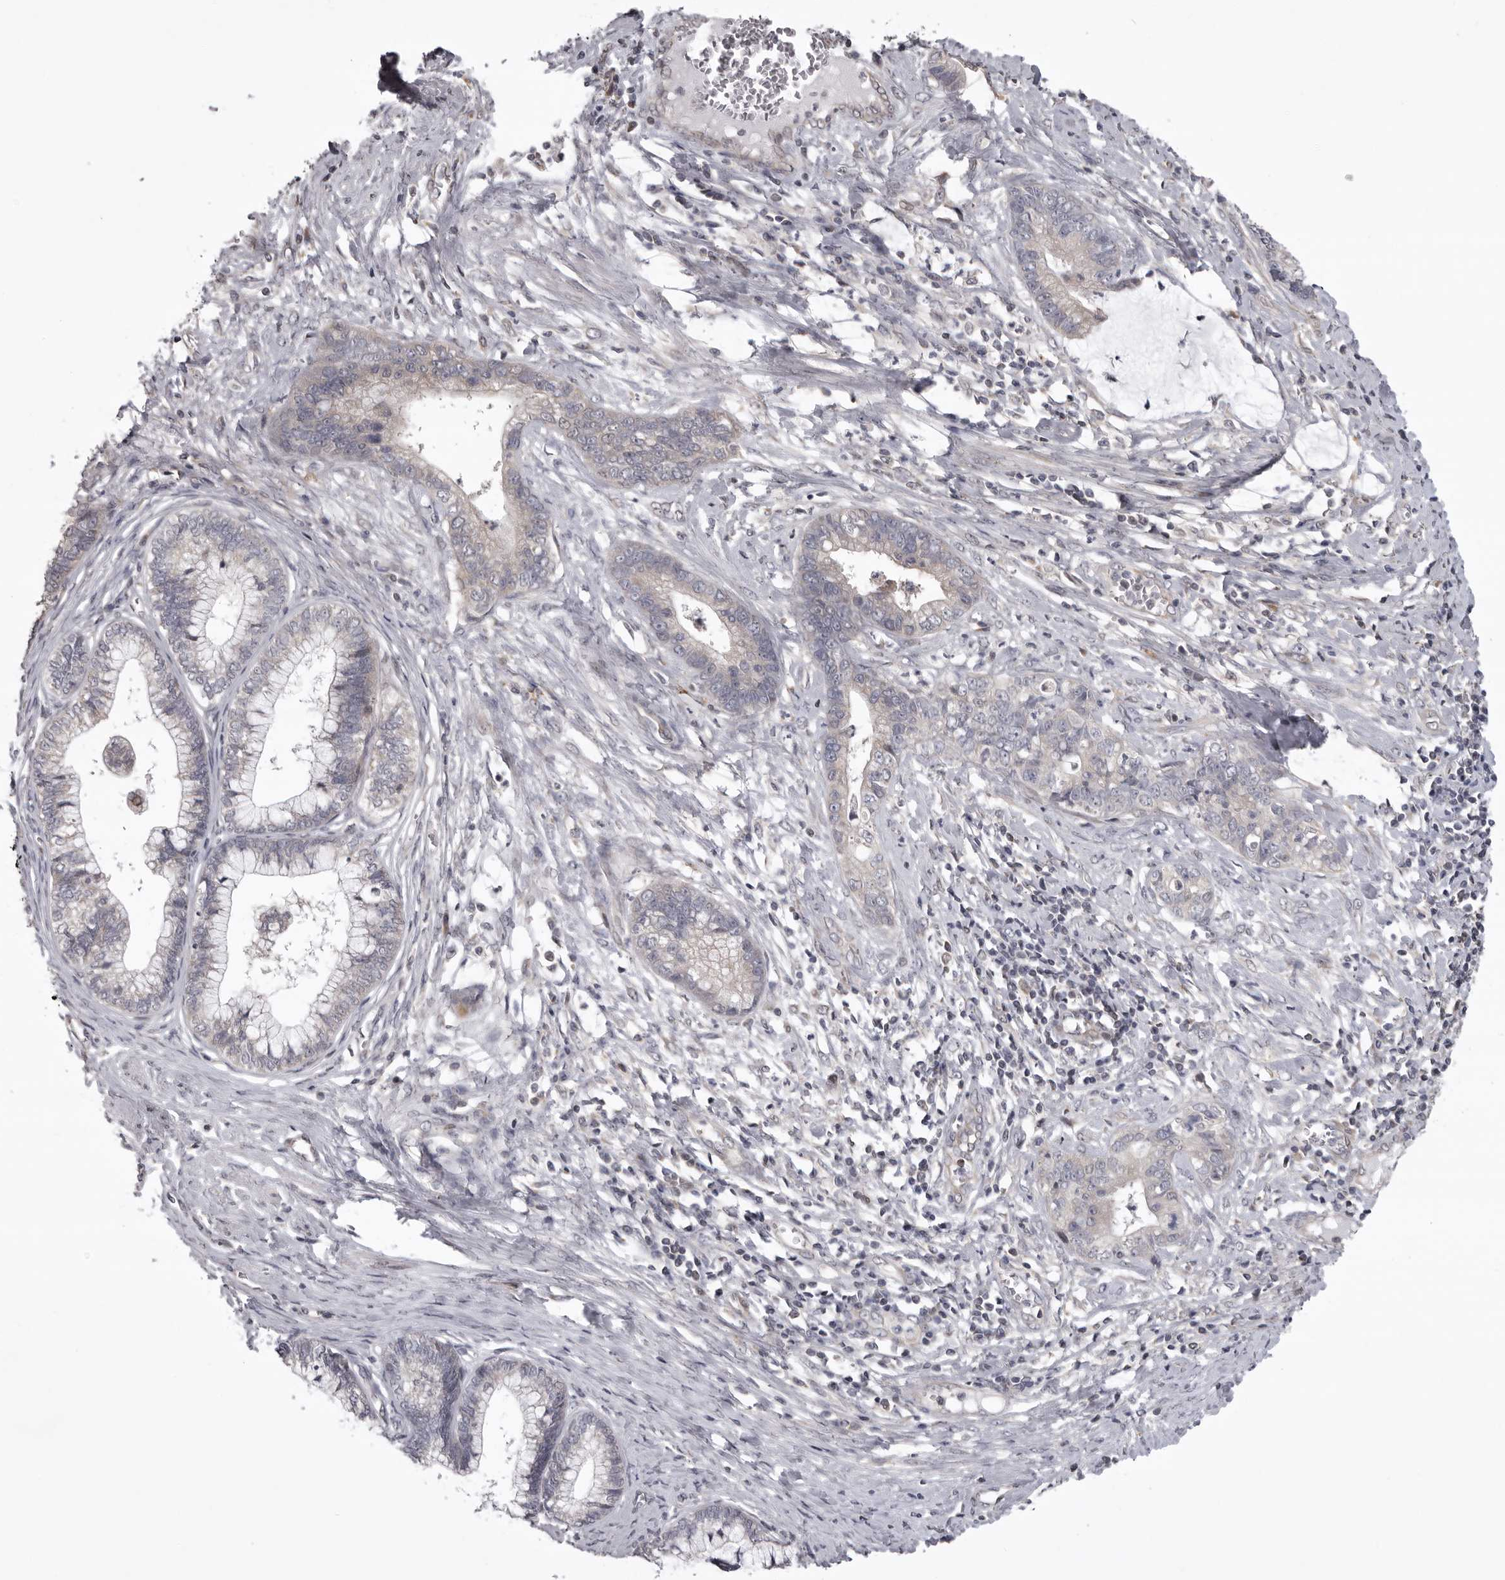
{"staining": {"intensity": "negative", "quantity": "none", "location": "none"}, "tissue": "cervical cancer", "cell_type": "Tumor cells", "image_type": "cancer", "snomed": [{"axis": "morphology", "description": "Adenocarcinoma, NOS"}, {"axis": "topography", "description": "Cervix"}], "caption": "The histopathology image demonstrates no significant staining in tumor cells of cervical cancer.", "gene": "C1orf109", "patient": {"sex": "female", "age": 44}}